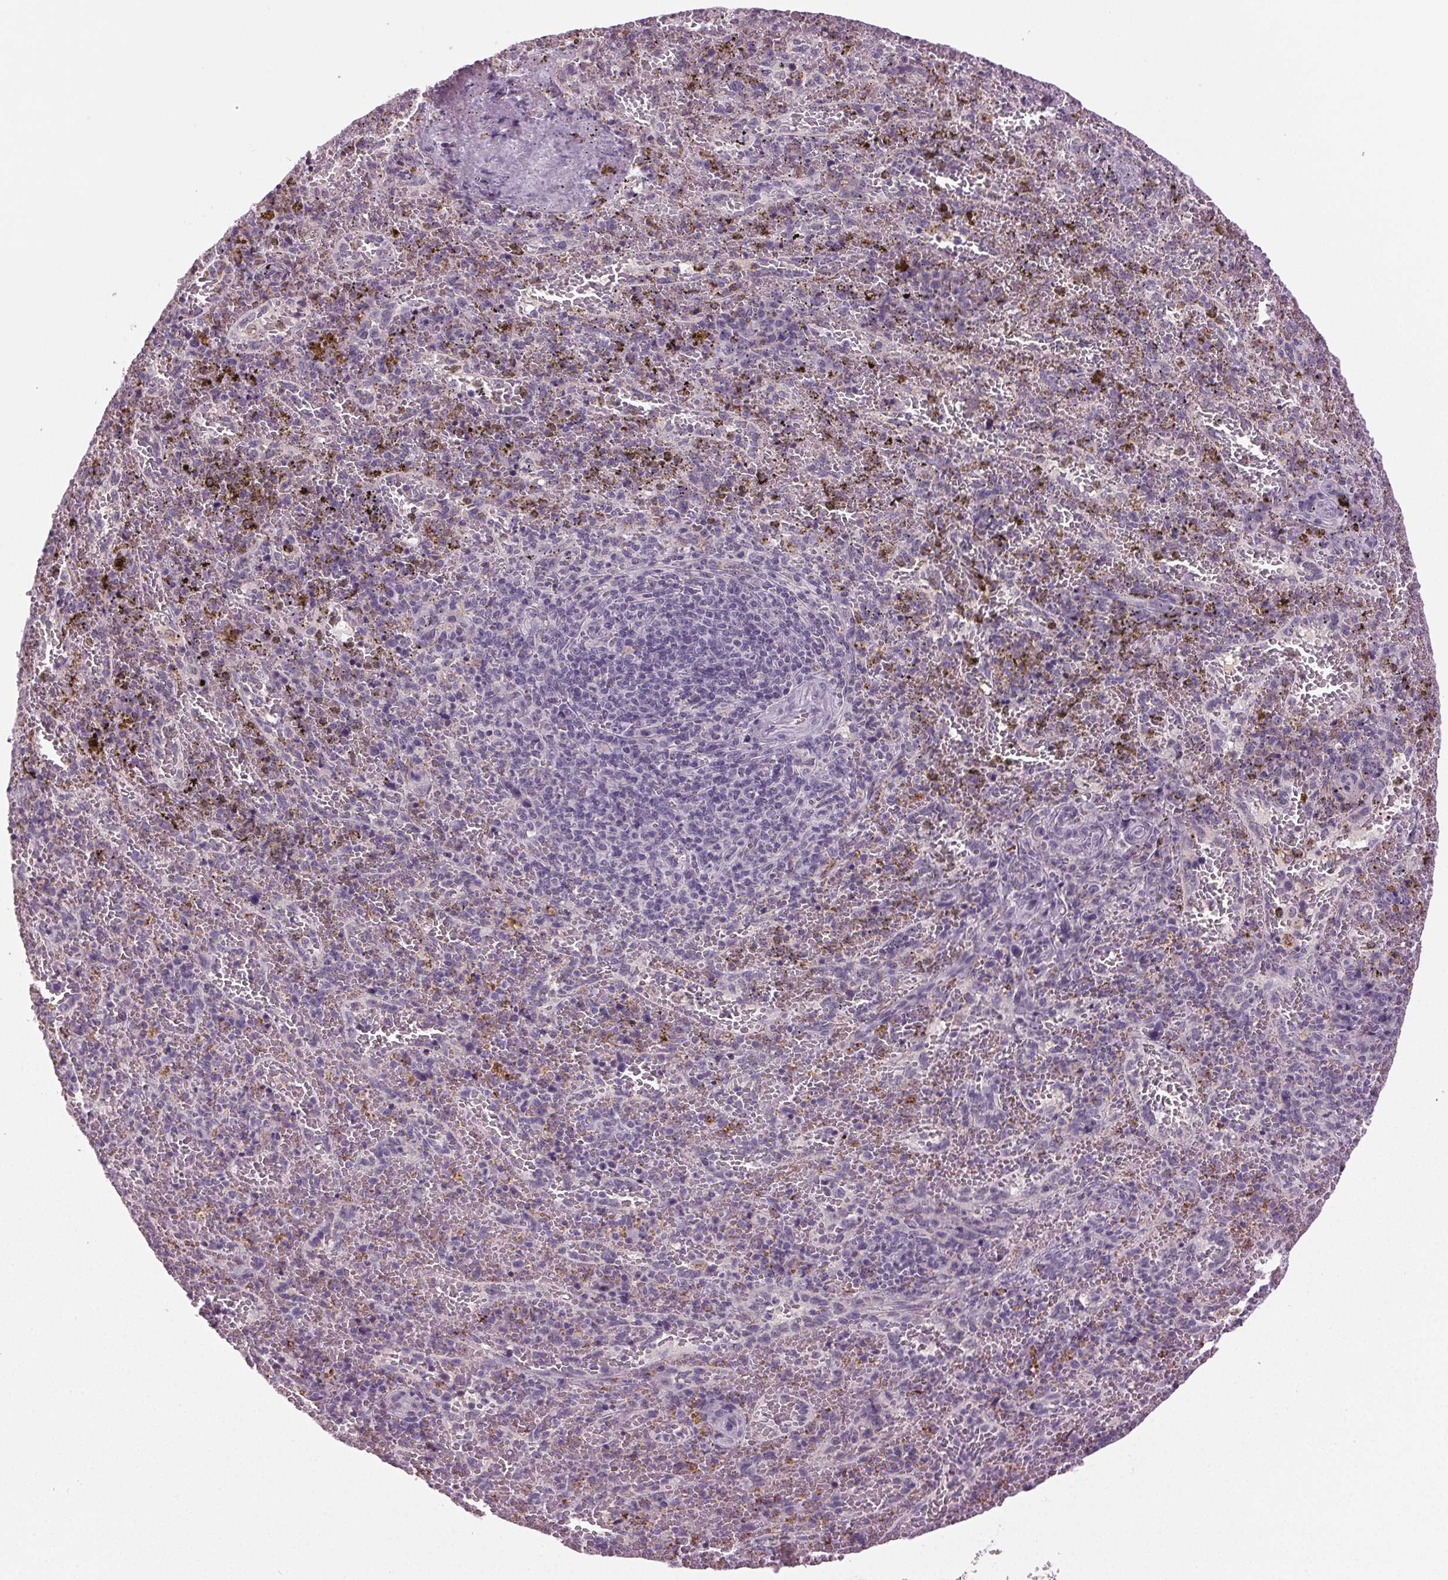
{"staining": {"intensity": "negative", "quantity": "none", "location": "none"}, "tissue": "spleen", "cell_type": "Cells in red pulp", "image_type": "normal", "snomed": [{"axis": "morphology", "description": "Normal tissue, NOS"}, {"axis": "topography", "description": "Spleen"}], "caption": "This is an IHC photomicrograph of normal spleen. There is no expression in cells in red pulp.", "gene": "DNAH12", "patient": {"sex": "female", "age": 50}}